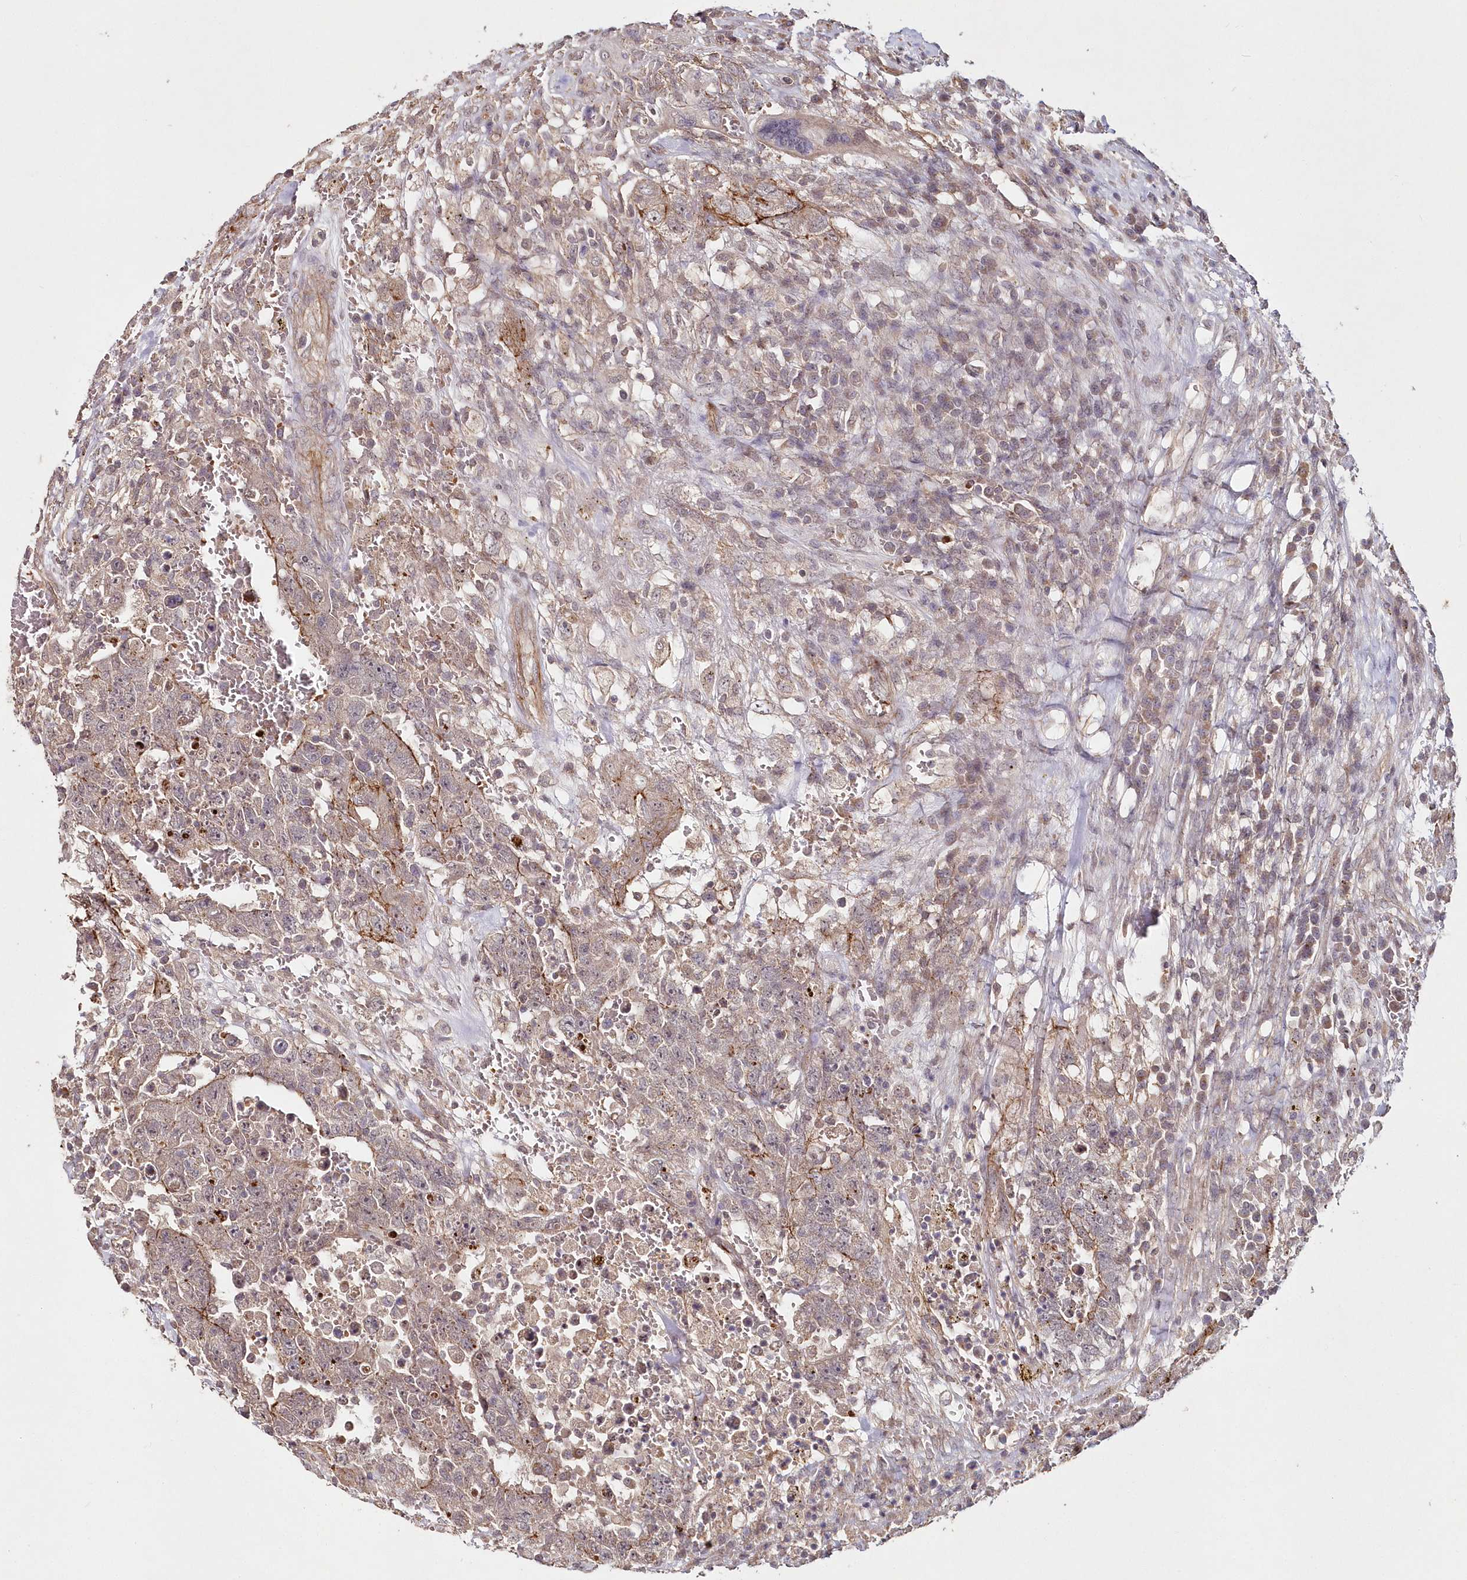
{"staining": {"intensity": "moderate", "quantity": "<25%", "location": "cytoplasmic/membranous"}, "tissue": "testis cancer", "cell_type": "Tumor cells", "image_type": "cancer", "snomed": [{"axis": "morphology", "description": "Carcinoma, Embryonal, NOS"}, {"axis": "topography", "description": "Testis"}], "caption": "High-power microscopy captured an IHC histopathology image of testis cancer (embryonal carcinoma), revealing moderate cytoplasmic/membranous expression in approximately <25% of tumor cells.", "gene": "HYCC2", "patient": {"sex": "male", "age": 26}}